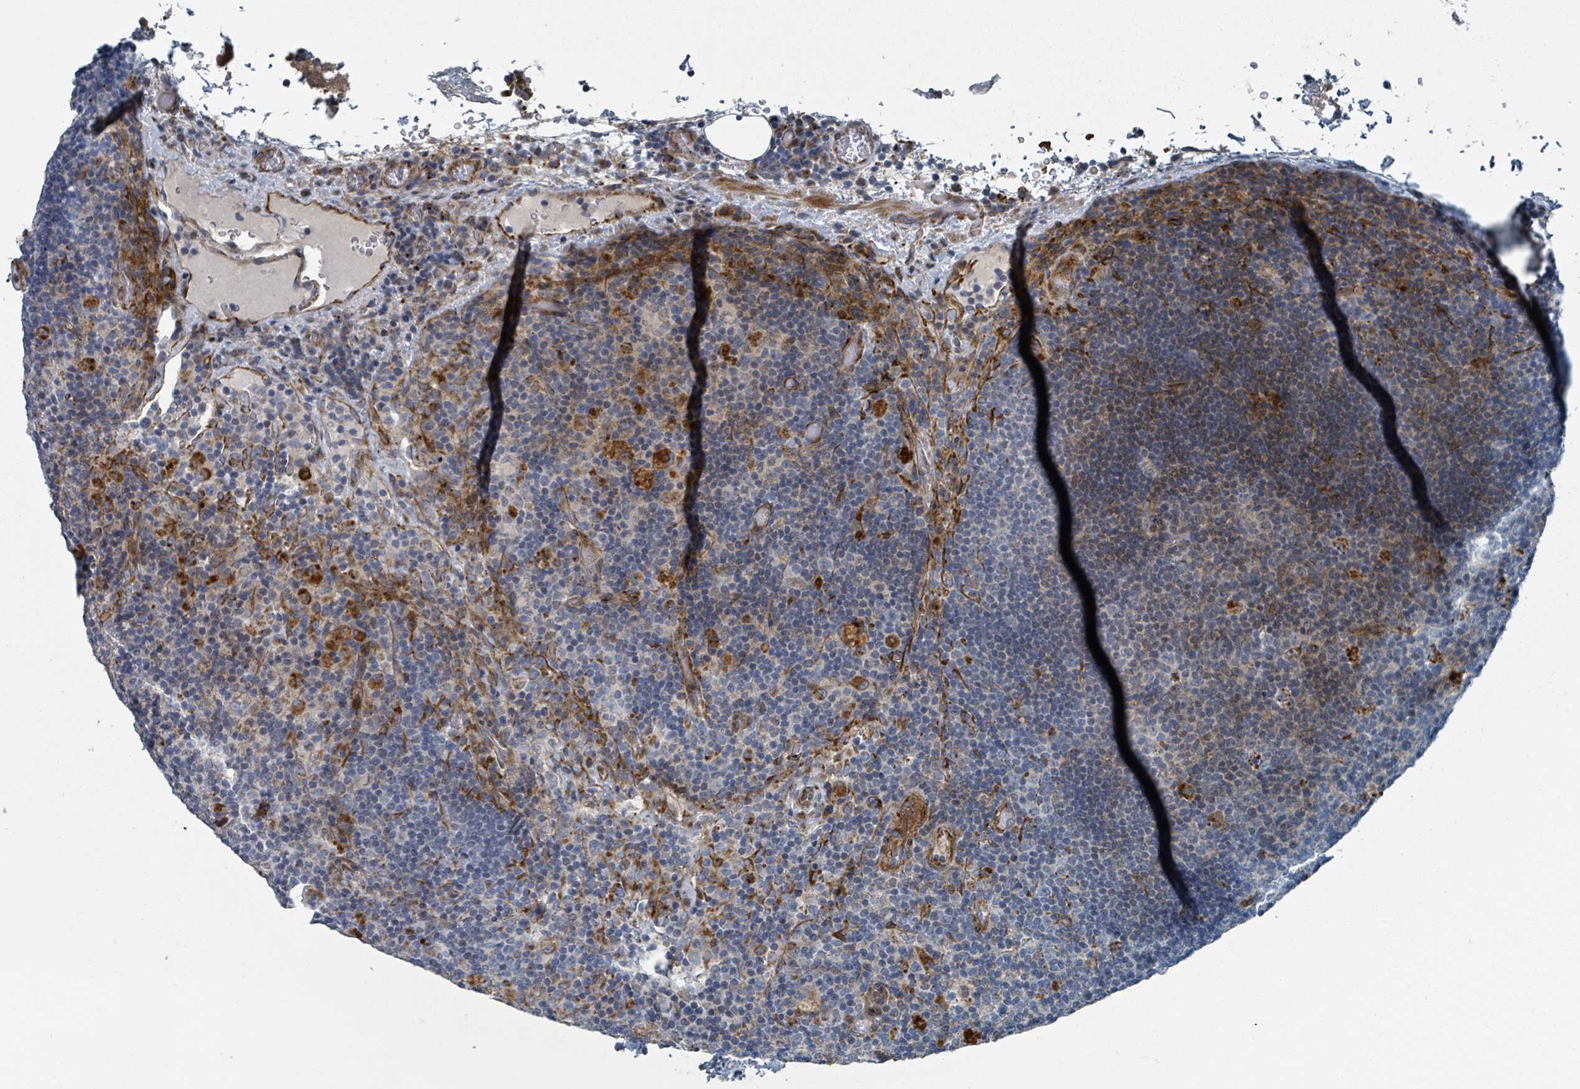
{"staining": {"intensity": "negative", "quantity": "none", "location": "none"}, "tissue": "lymph node", "cell_type": "Germinal center cells", "image_type": "normal", "snomed": [{"axis": "morphology", "description": "Normal tissue, NOS"}, {"axis": "topography", "description": "Lymph node"}], "caption": "This is an immunohistochemistry micrograph of benign lymph node. There is no expression in germinal center cells.", "gene": "DIPK2A", "patient": {"sex": "male", "age": 58}}